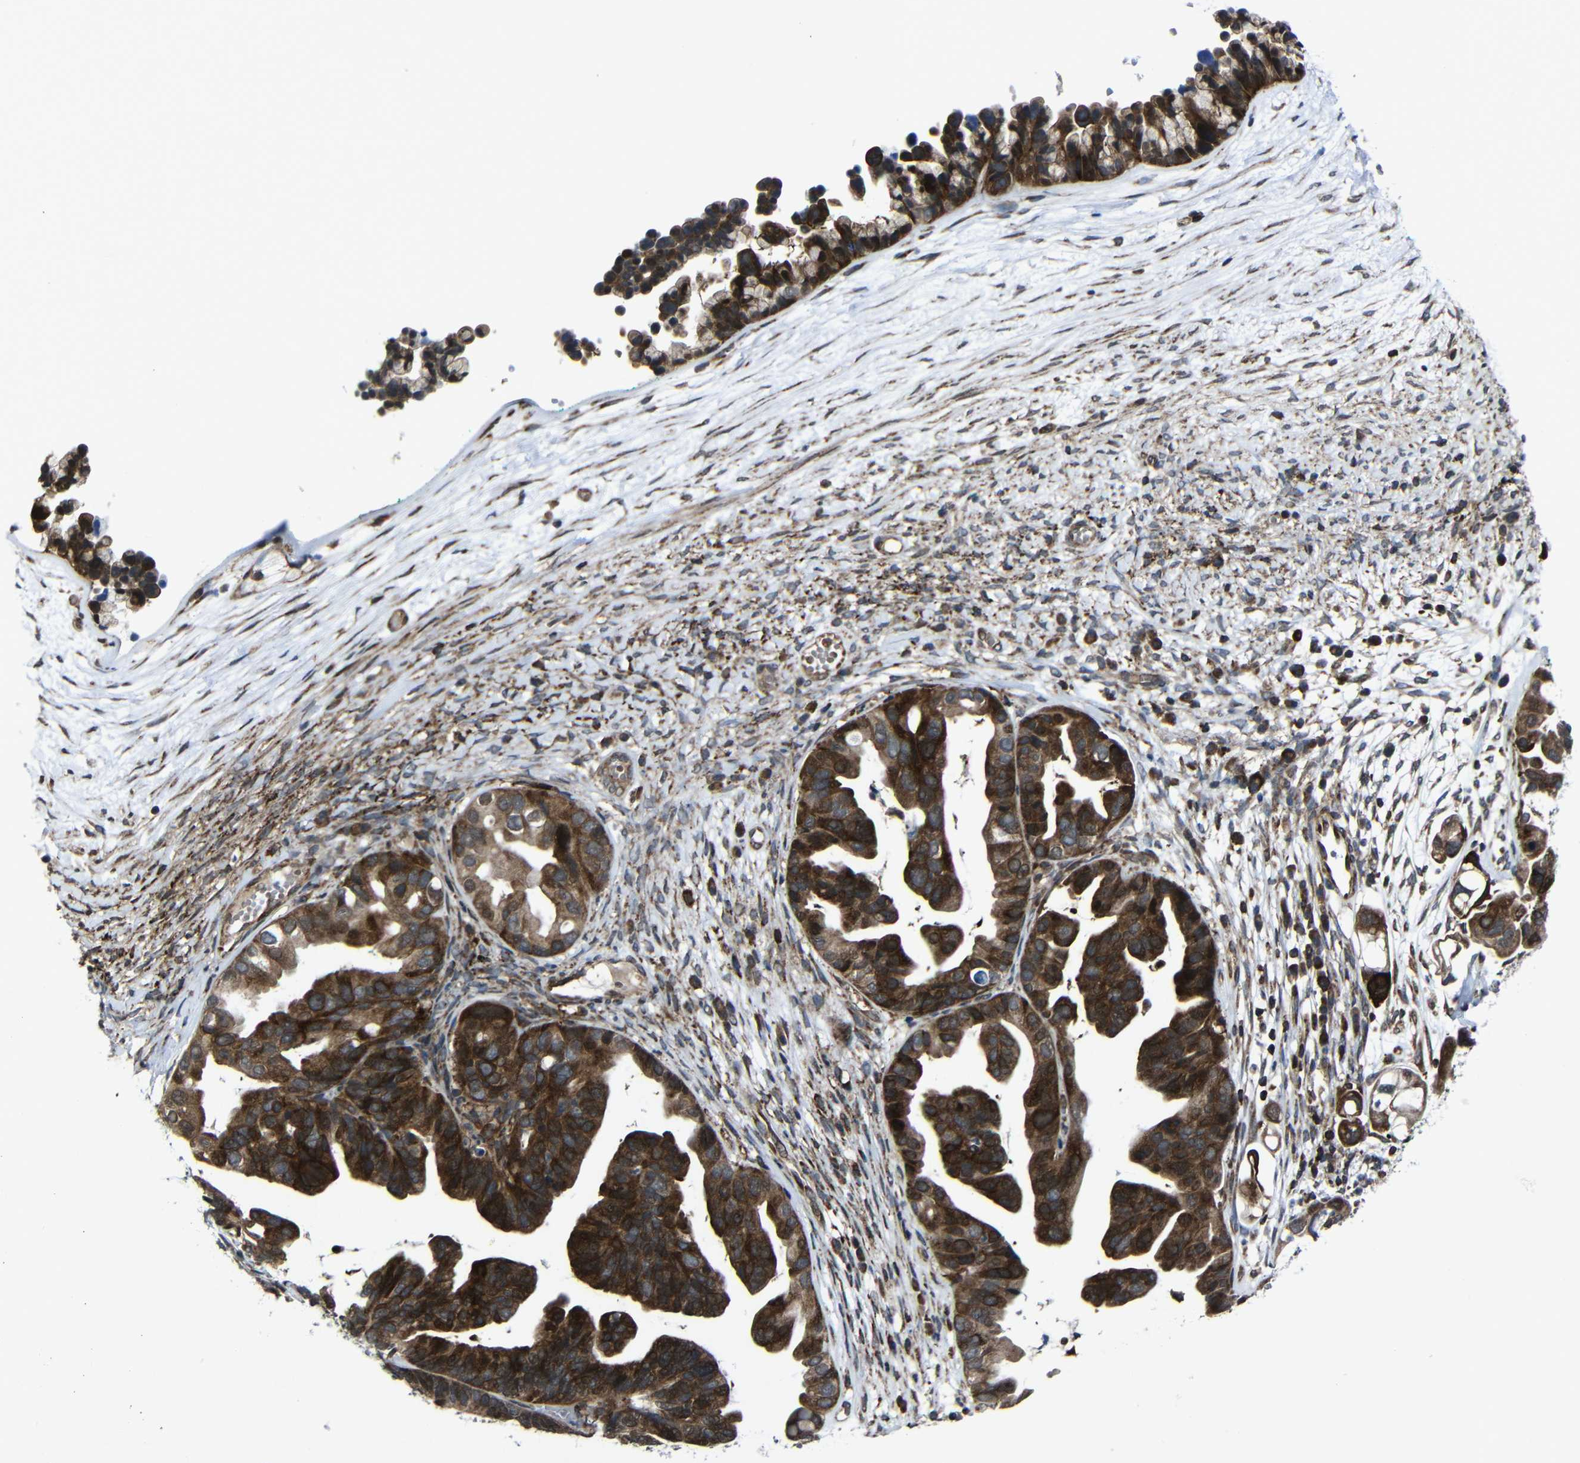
{"staining": {"intensity": "strong", "quantity": ">75%", "location": "cytoplasmic/membranous"}, "tissue": "ovarian cancer", "cell_type": "Tumor cells", "image_type": "cancer", "snomed": [{"axis": "morphology", "description": "Cystadenocarcinoma, serous, NOS"}, {"axis": "topography", "description": "Ovary"}], "caption": "This histopathology image demonstrates IHC staining of ovarian cancer, with high strong cytoplasmic/membranous staining in approximately >75% of tumor cells.", "gene": "KIAA0513", "patient": {"sex": "female", "age": 56}}